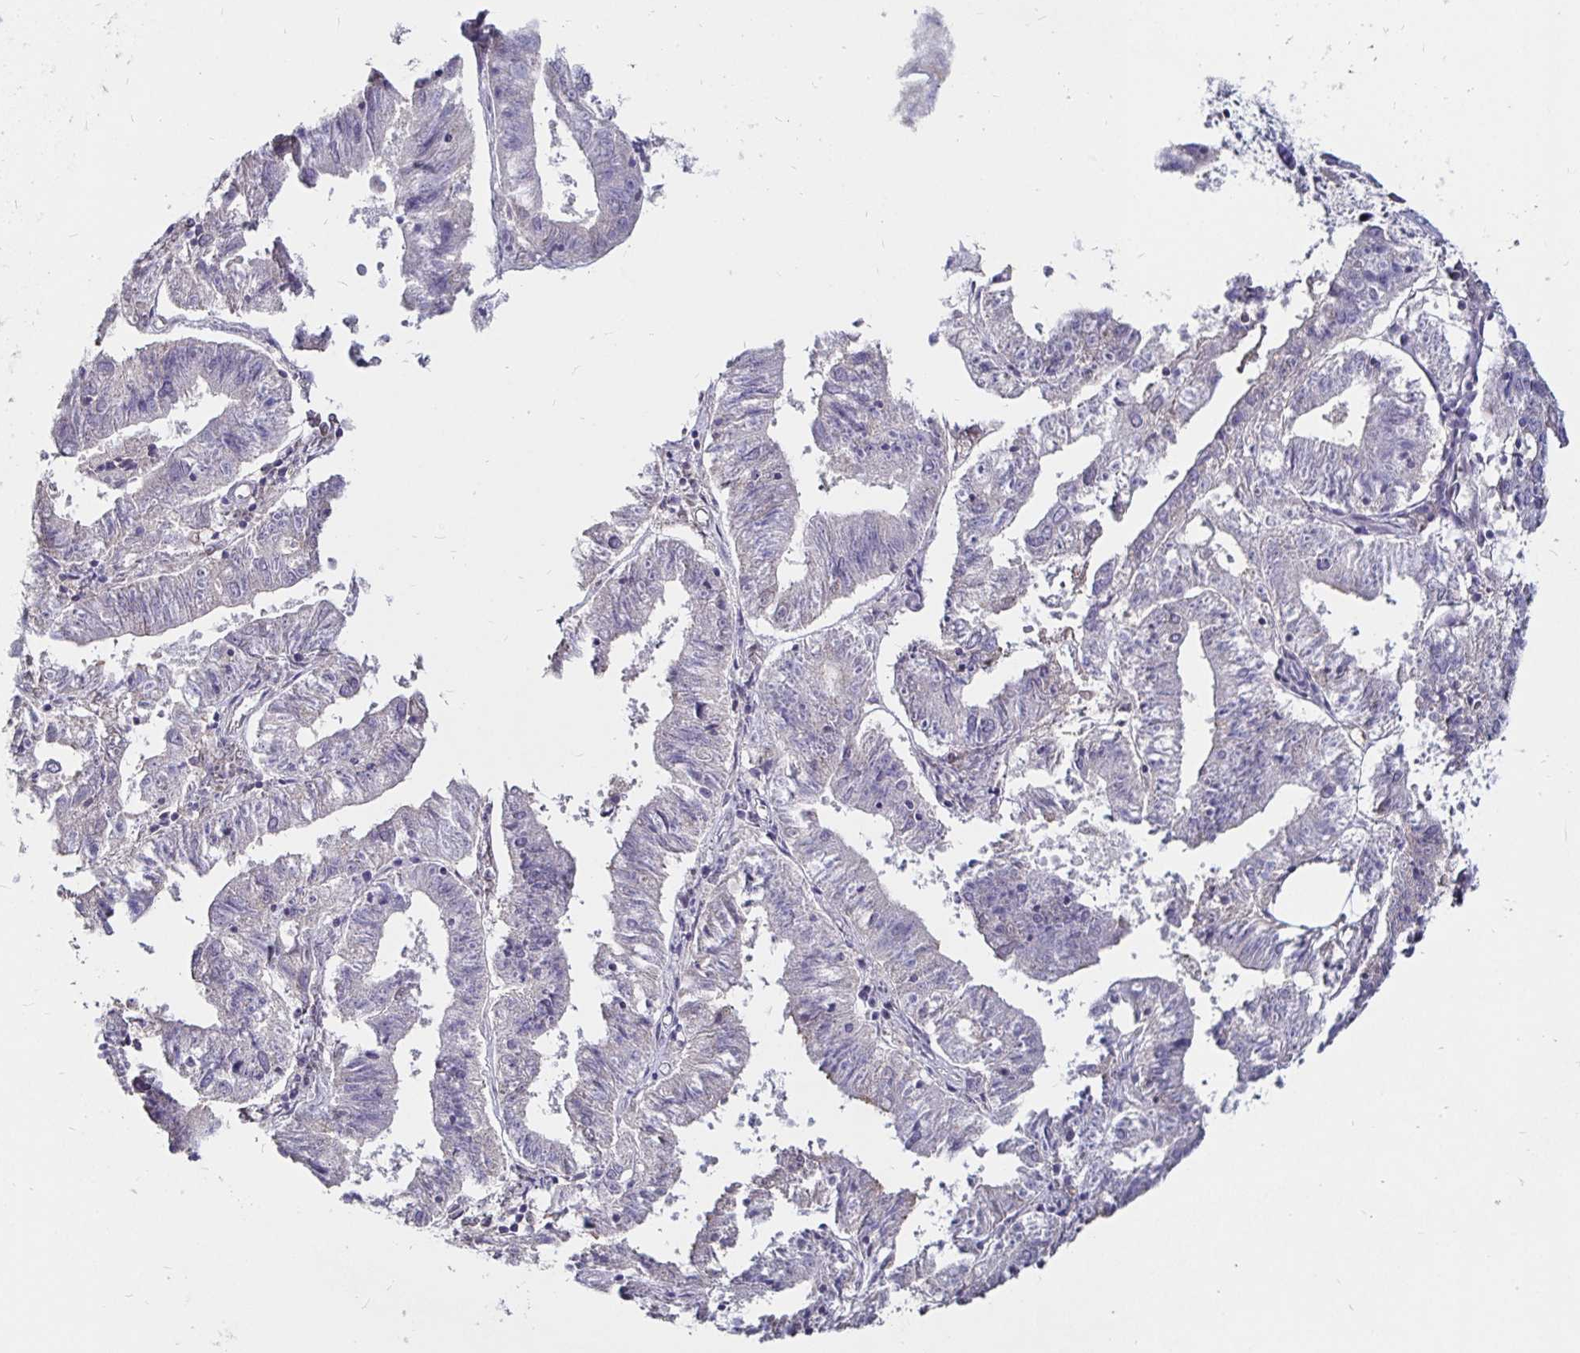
{"staining": {"intensity": "negative", "quantity": "none", "location": "none"}, "tissue": "endometrial cancer", "cell_type": "Tumor cells", "image_type": "cancer", "snomed": [{"axis": "morphology", "description": "Adenocarcinoma, NOS"}, {"axis": "topography", "description": "Endometrium"}], "caption": "There is no significant positivity in tumor cells of endometrial adenocarcinoma.", "gene": "FAIM2", "patient": {"sex": "female", "age": 82}}